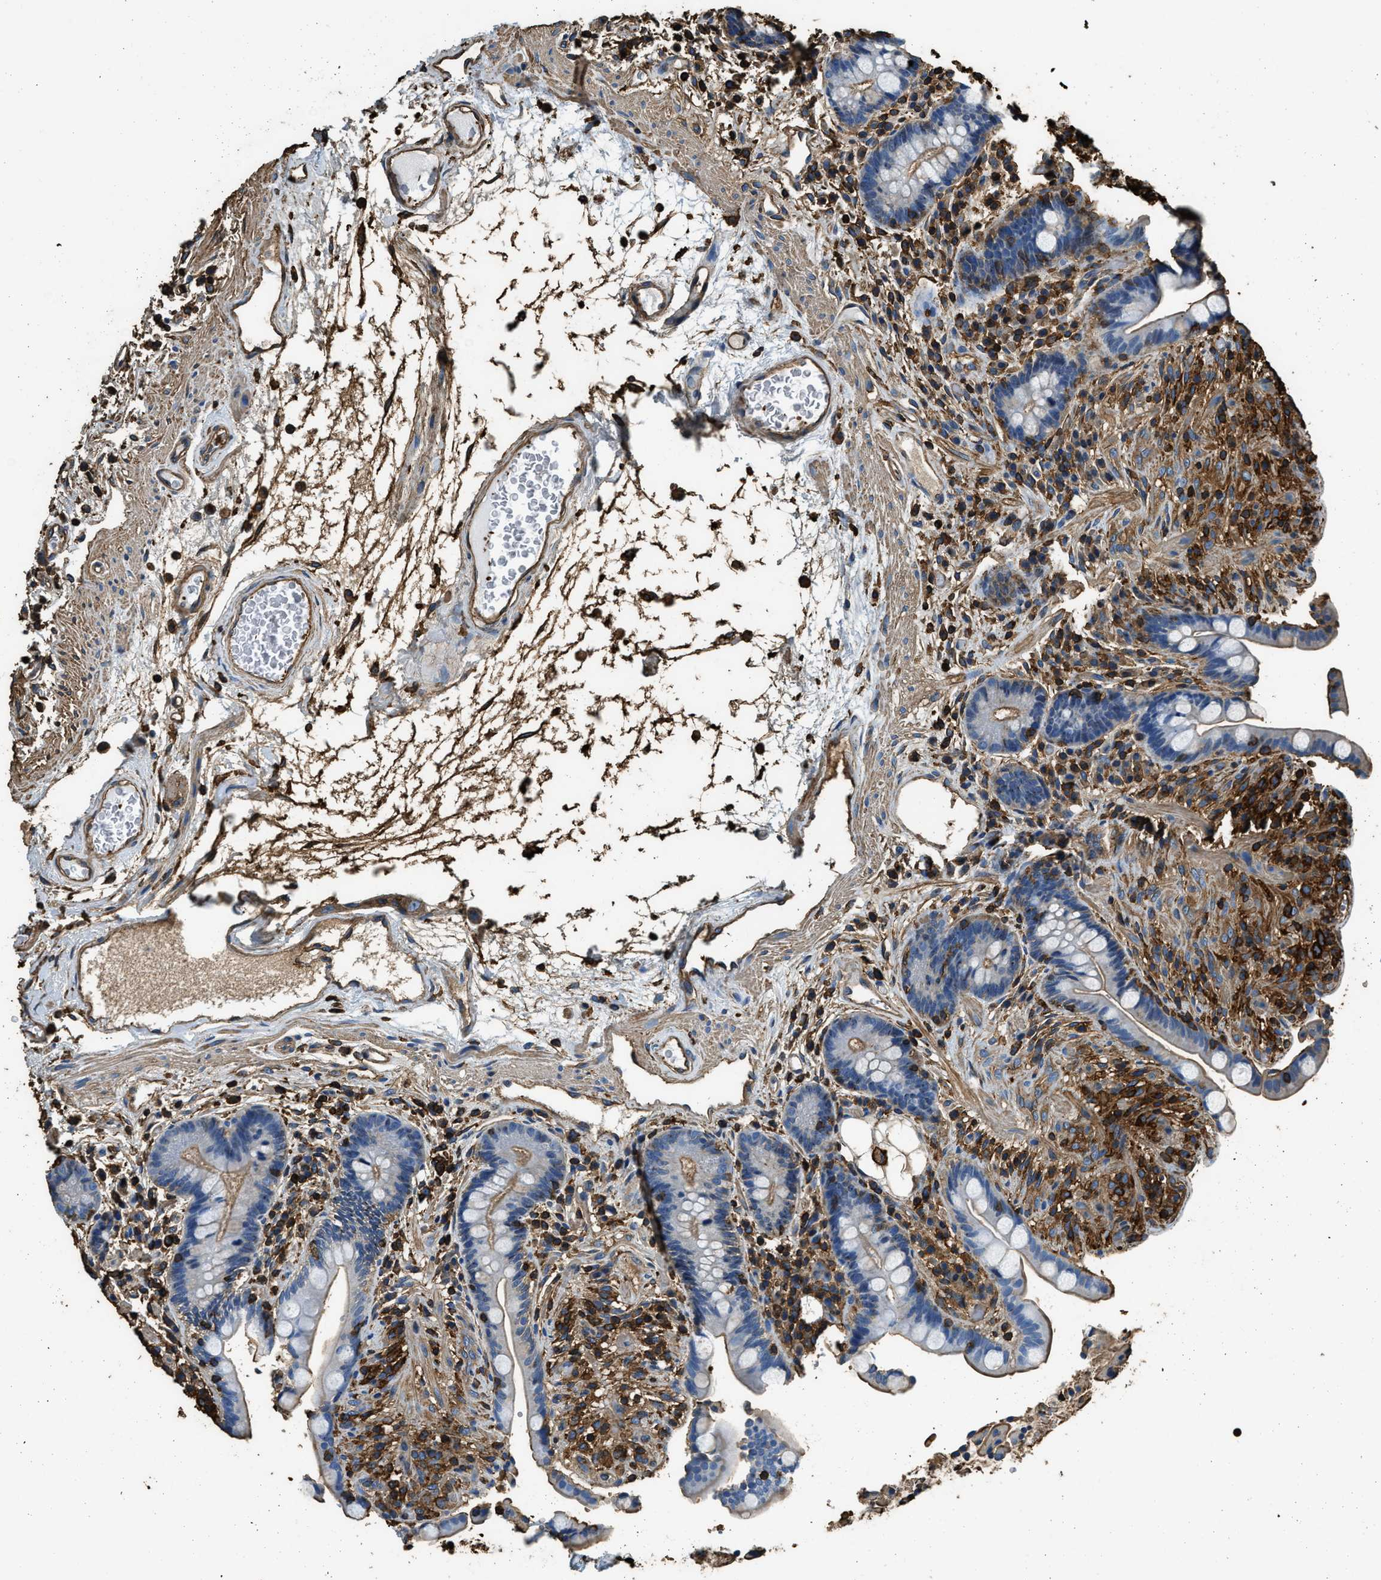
{"staining": {"intensity": "moderate", "quantity": "25%-75%", "location": "cytoplasmic/membranous"}, "tissue": "colon", "cell_type": "Endothelial cells", "image_type": "normal", "snomed": [{"axis": "morphology", "description": "Normal tissue, NOS"}, {"axis": "topography", "description": "Colon"}], "caption": "An immunohistochemistry image of unremarkable tissue is shown. Protein staining in brown shows moderate cytoplasmic/membranous positivity in colon within endothelial cells. The protein is stained brown, and the nuclei are stained in blue (DAB (3,3'-diaminobenzidine) IHC with brightfield microscopy, high magnification).", "gene": "ACCS", "patient": {"sex": "male", "age": 73}}